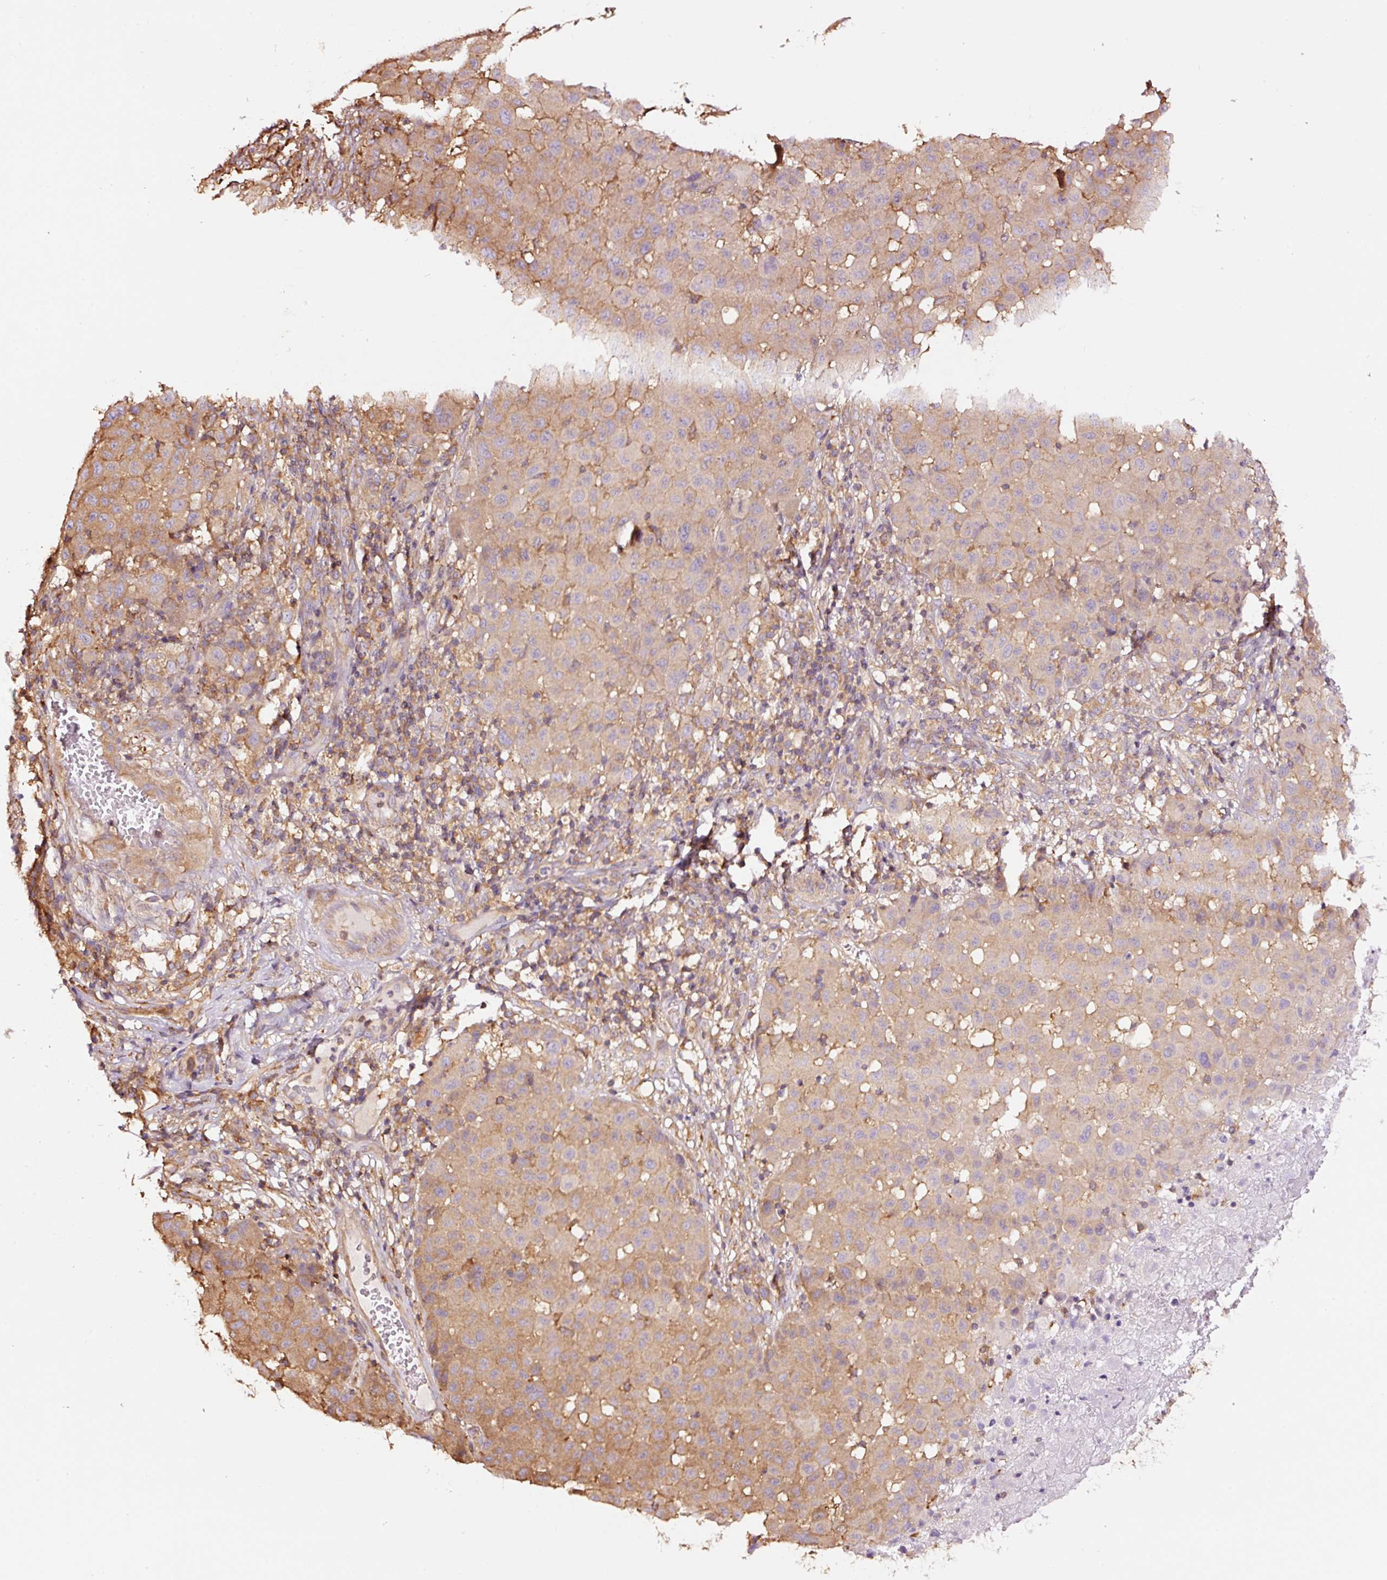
{"staining": {"intensity": "moderate", "quantity": ">75%", "location": "cytoplasmic/membranous"}, "tissue": "melanoma", "cell_type": "Tumor cells", "image_type": "cancer", "snomed": [{"axis": "morphology", "description": "Malignant melanoma, NOS"}, {"axis": "topography", "description": "Skin"}], "caption": "Immunohistochemistry of human malignant melanoma shows medium levels of moderate cytoplasmic/membranous expression in about >75% of tumor cells. The protein is shown in brown color, while the nuclei are stained blue.", "gene": "METAP1", "patient": {"sex": "male", "age": 73}}